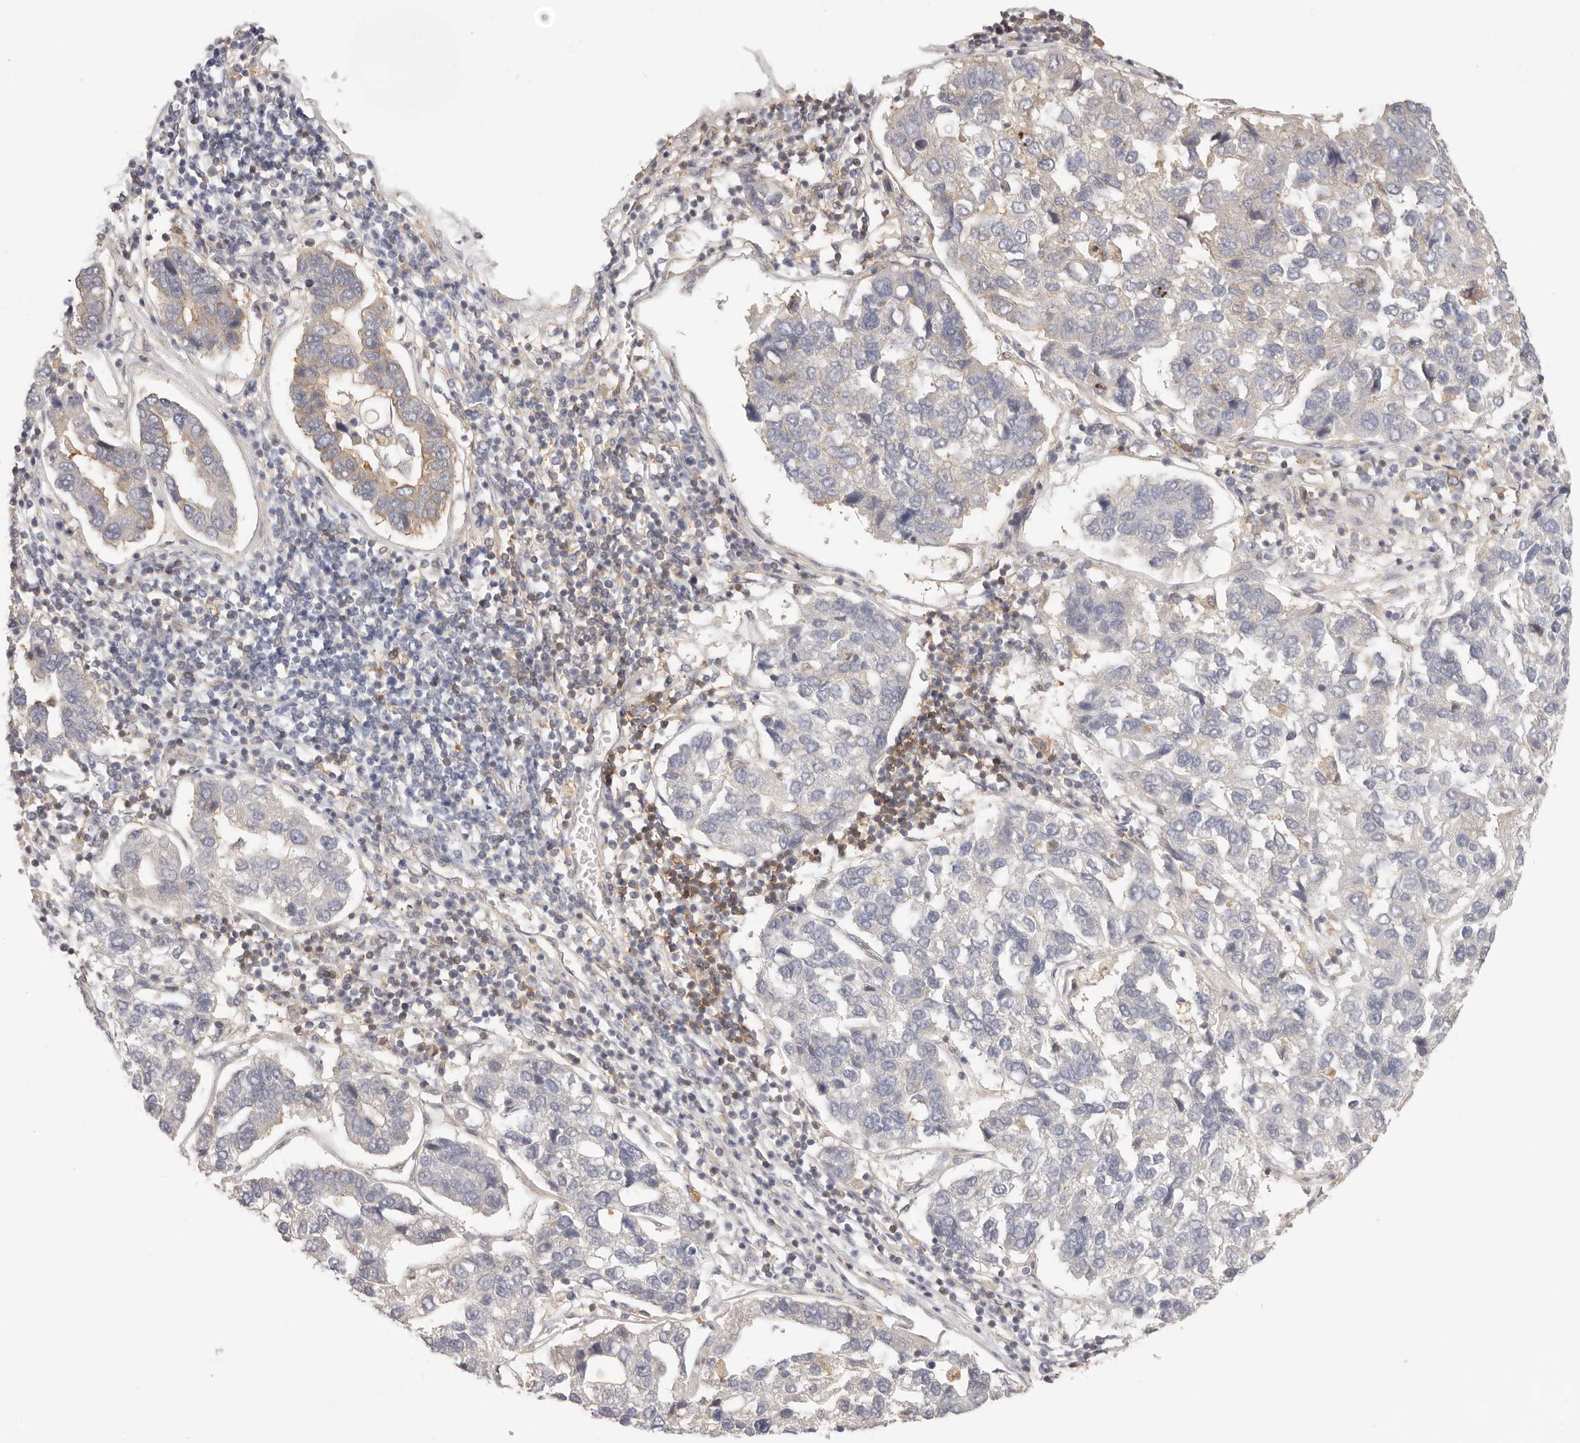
{"staining": {"intensity": "negative", "quantity": "none", "location": "none"}, "tissue": "pancreatic cancer", "cell_type": "Tumor cells", "image_type": "cancer", "snomed": [{"axis": "morphology", "description": "Adenocarcinoma, NOS"}, {"axis": "topography", "description": "Pancreas"}], "caption": "This photomicrograph is of pancreatic adenocarcinoma stained with IHC to label a protein in brown with the nuclei are counter-stained blue. There is no expression in tumor cells. Nuclei are stained in blue.", "gene": "DTNBP1", "patient": {"sex": "female", "age": 61}}